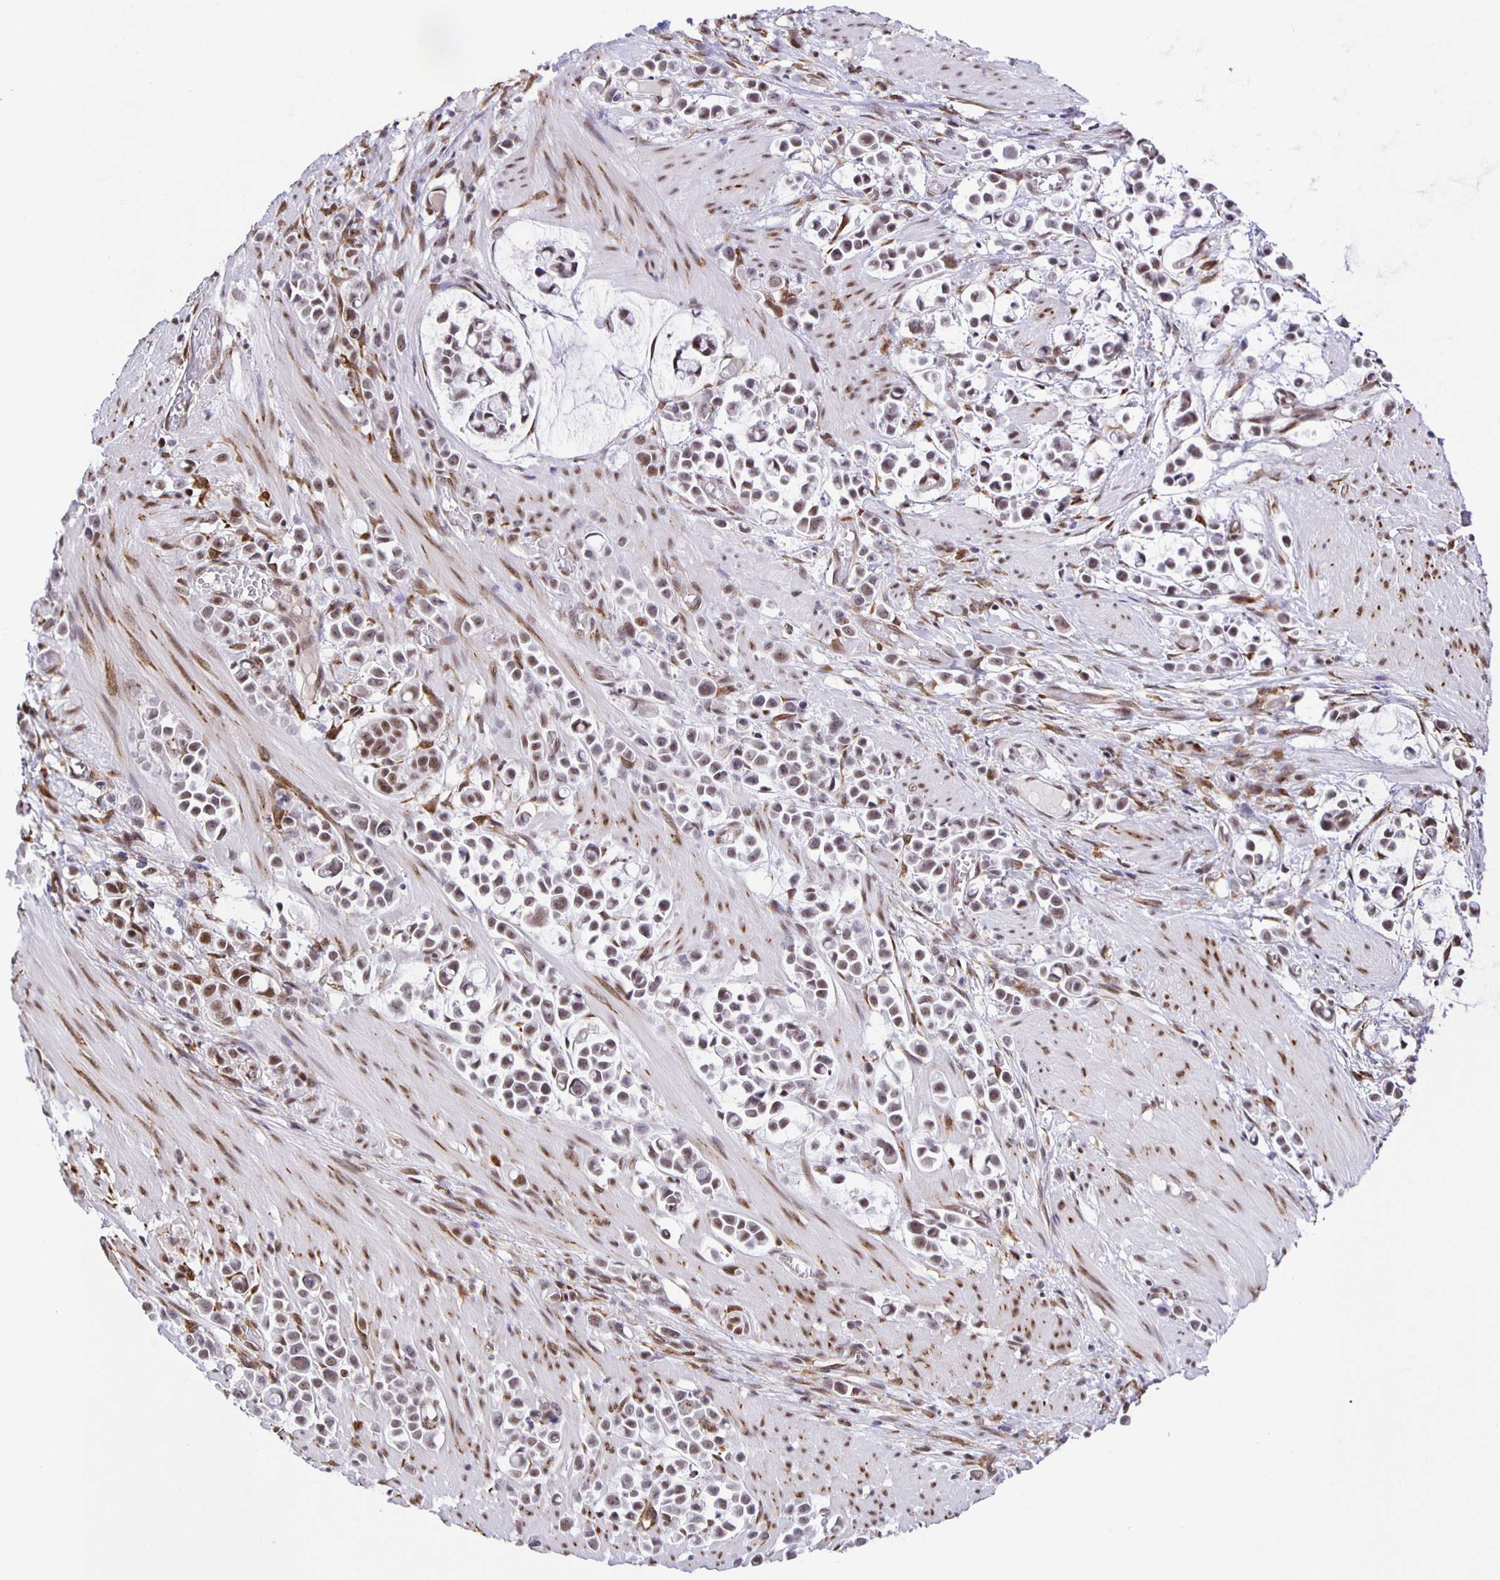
{"staining": {"intensity": "weak", "quantity": "25%-75%", "location": "nuclear"}, "tissue": "stomach cancer", "cell_type": "Tumor cells", "image_type": "cancer", "snomed": [{"axis": "morphology", "description": "Adenocarcinoma, NOS"}, {"axis": "topography", "description": "Stomach"}], "caption": "Immunohistochemistry (IHC) staining of stomach cancer, which displays low levels of weak nuclear staining in approximately 25%-75% of tumor cells indicating weak nuclear protein positivity. The staining was performed using DAB (brown) for protein detection and nuclei were counterstained in hematoxylin (blue).", "gene": "ZRANB2", "patient": {"sex": "male", "age": 82}}